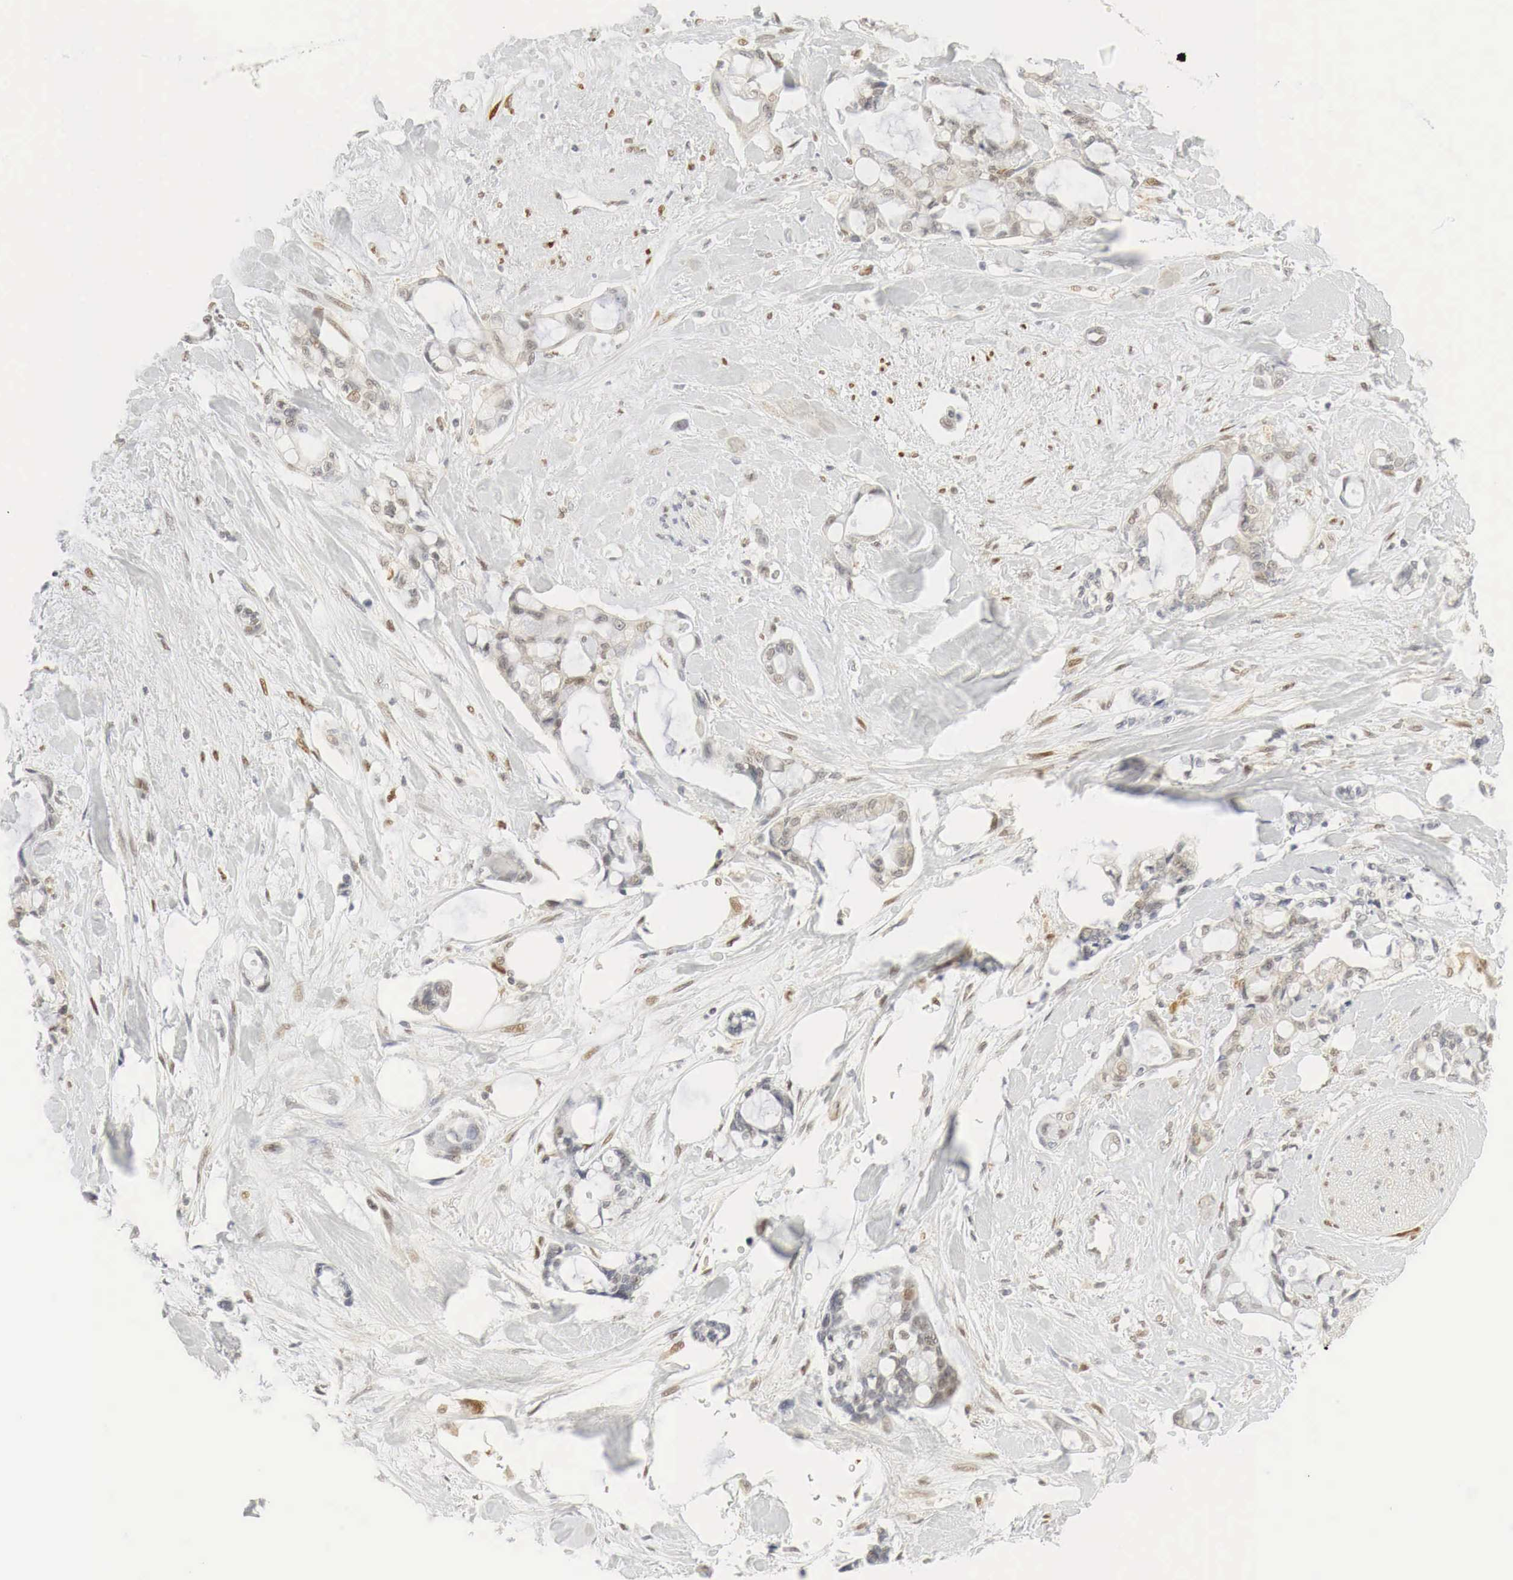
{"staining": {"intensity": "weak", "quantity": "25%-75%", "location": "cytoplasmic/membranous,nuclear"}, "tissue": "pancreatic cancer", "cell_type": "Tumor cells", "image_type": "cancer", "snomed": [{"axis": "morphology", "description": "Adenocarcinoma, NOS"}, {"axis": "topography", "description": "Pancreas"}], "caption": "Weak cytoplasmic/membranous and nuclear staining is seen in approximately 25%-75% of tumor cells in adenocarcinoma (pancreatic).", "gene": "MYC", "patient": {"sex": "female", "age": 70}}